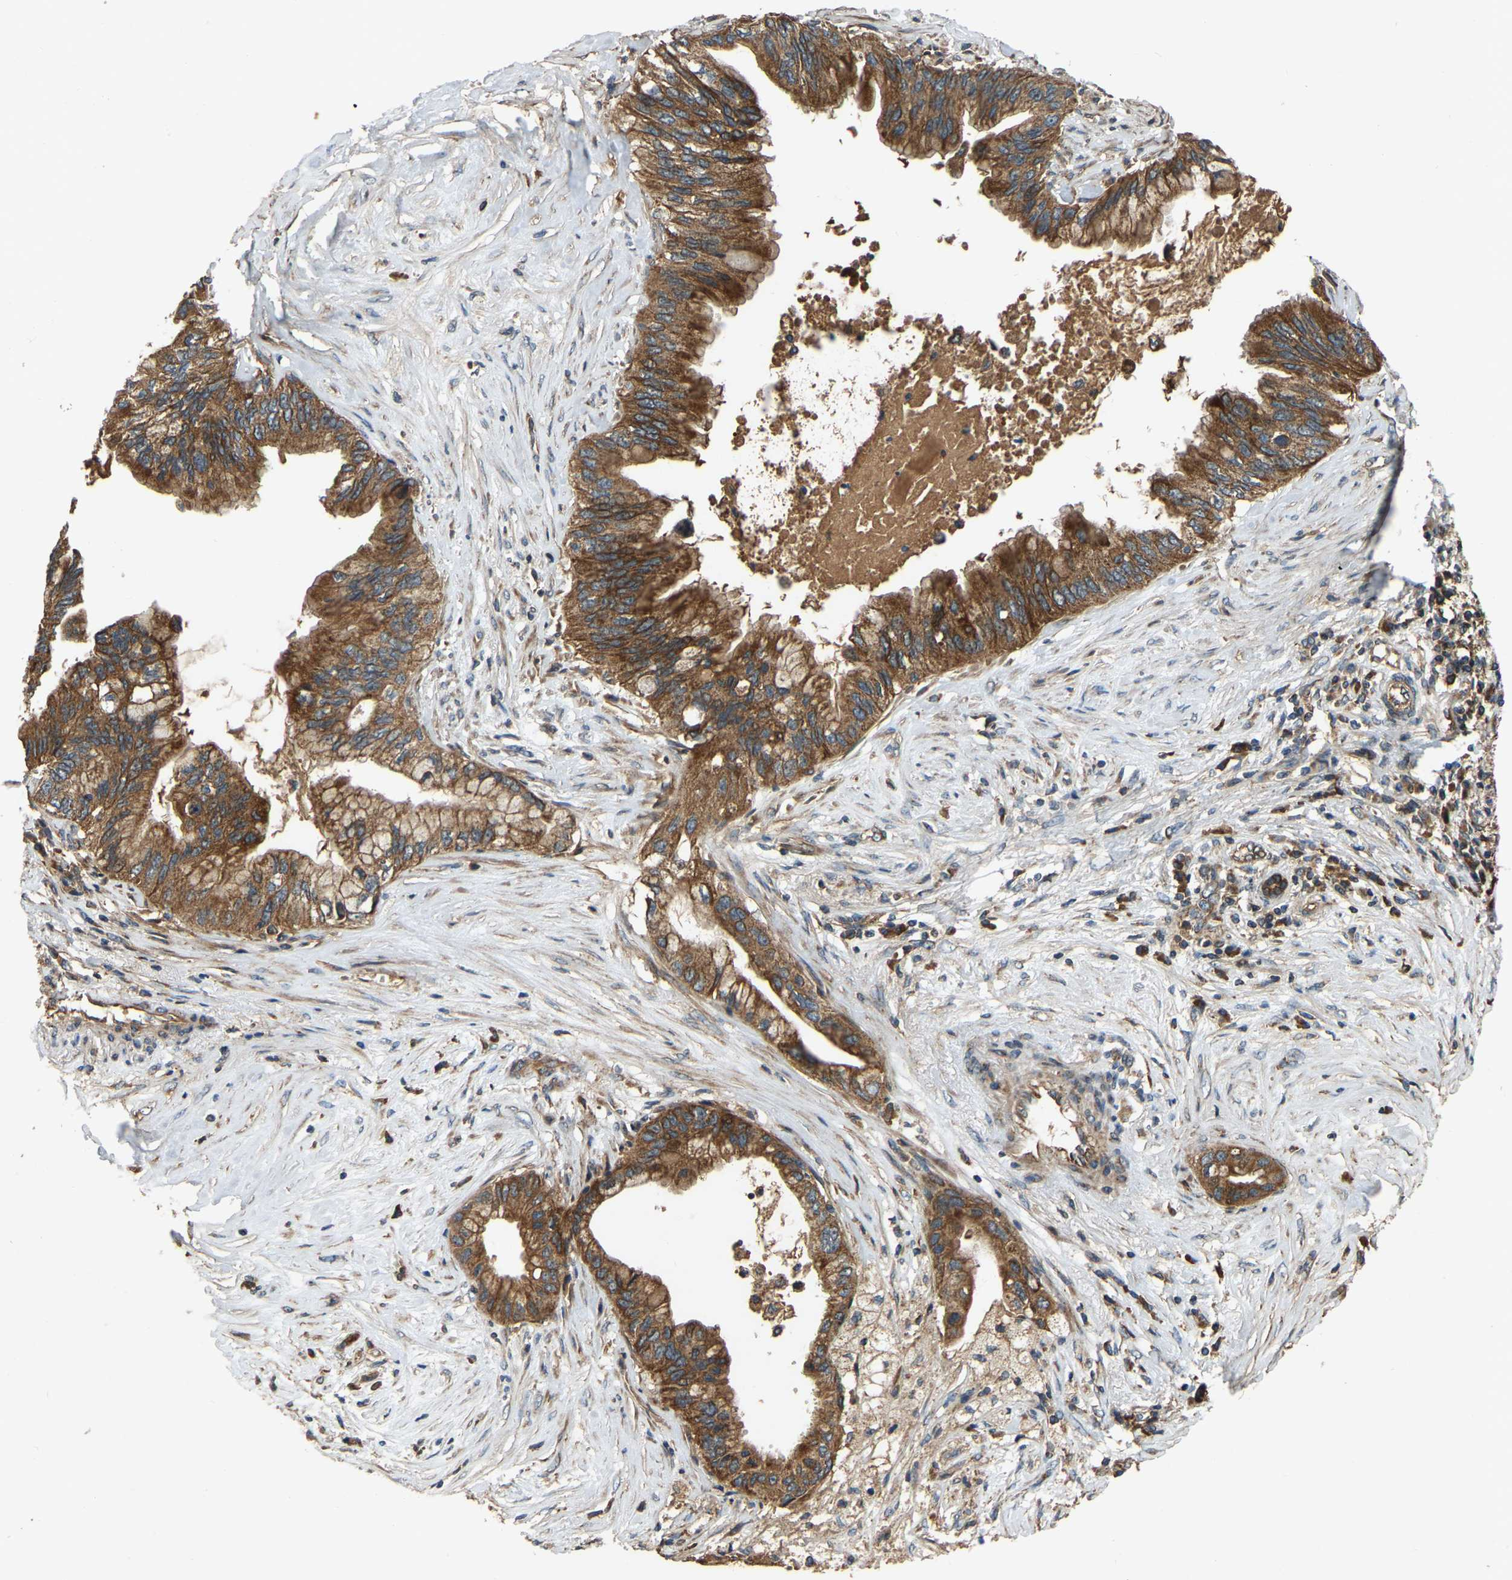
{"staining": {"intensity": "strong", "quantity": ">75%", "location": "cytoplasmic/membranous"}, "tissue": "pancreatic cancer", "cell_type": "Tumor cells", "image_type": "cancer", "snomed": [{"axis": "morphology", "description": "Adenocarcinoma, NOS"}, {"axis": "topography", "description": "Pancreas"}], "caption": "High-magnification brightfield microscopy of pancreatic cancer (adenocarcinoma) stained with DAB (brown) and counterstained with hematoxylin (blue). tumor cells exhibit strong cytoplasmic/membranous positivity is present in about>75% of cells. (DAB (3,3'-diaminobenzidine) IHC with brightfield microscopy, high magnification).", "gene": "SAMD9L", "patient": {"sex": "female", "age": 73}}